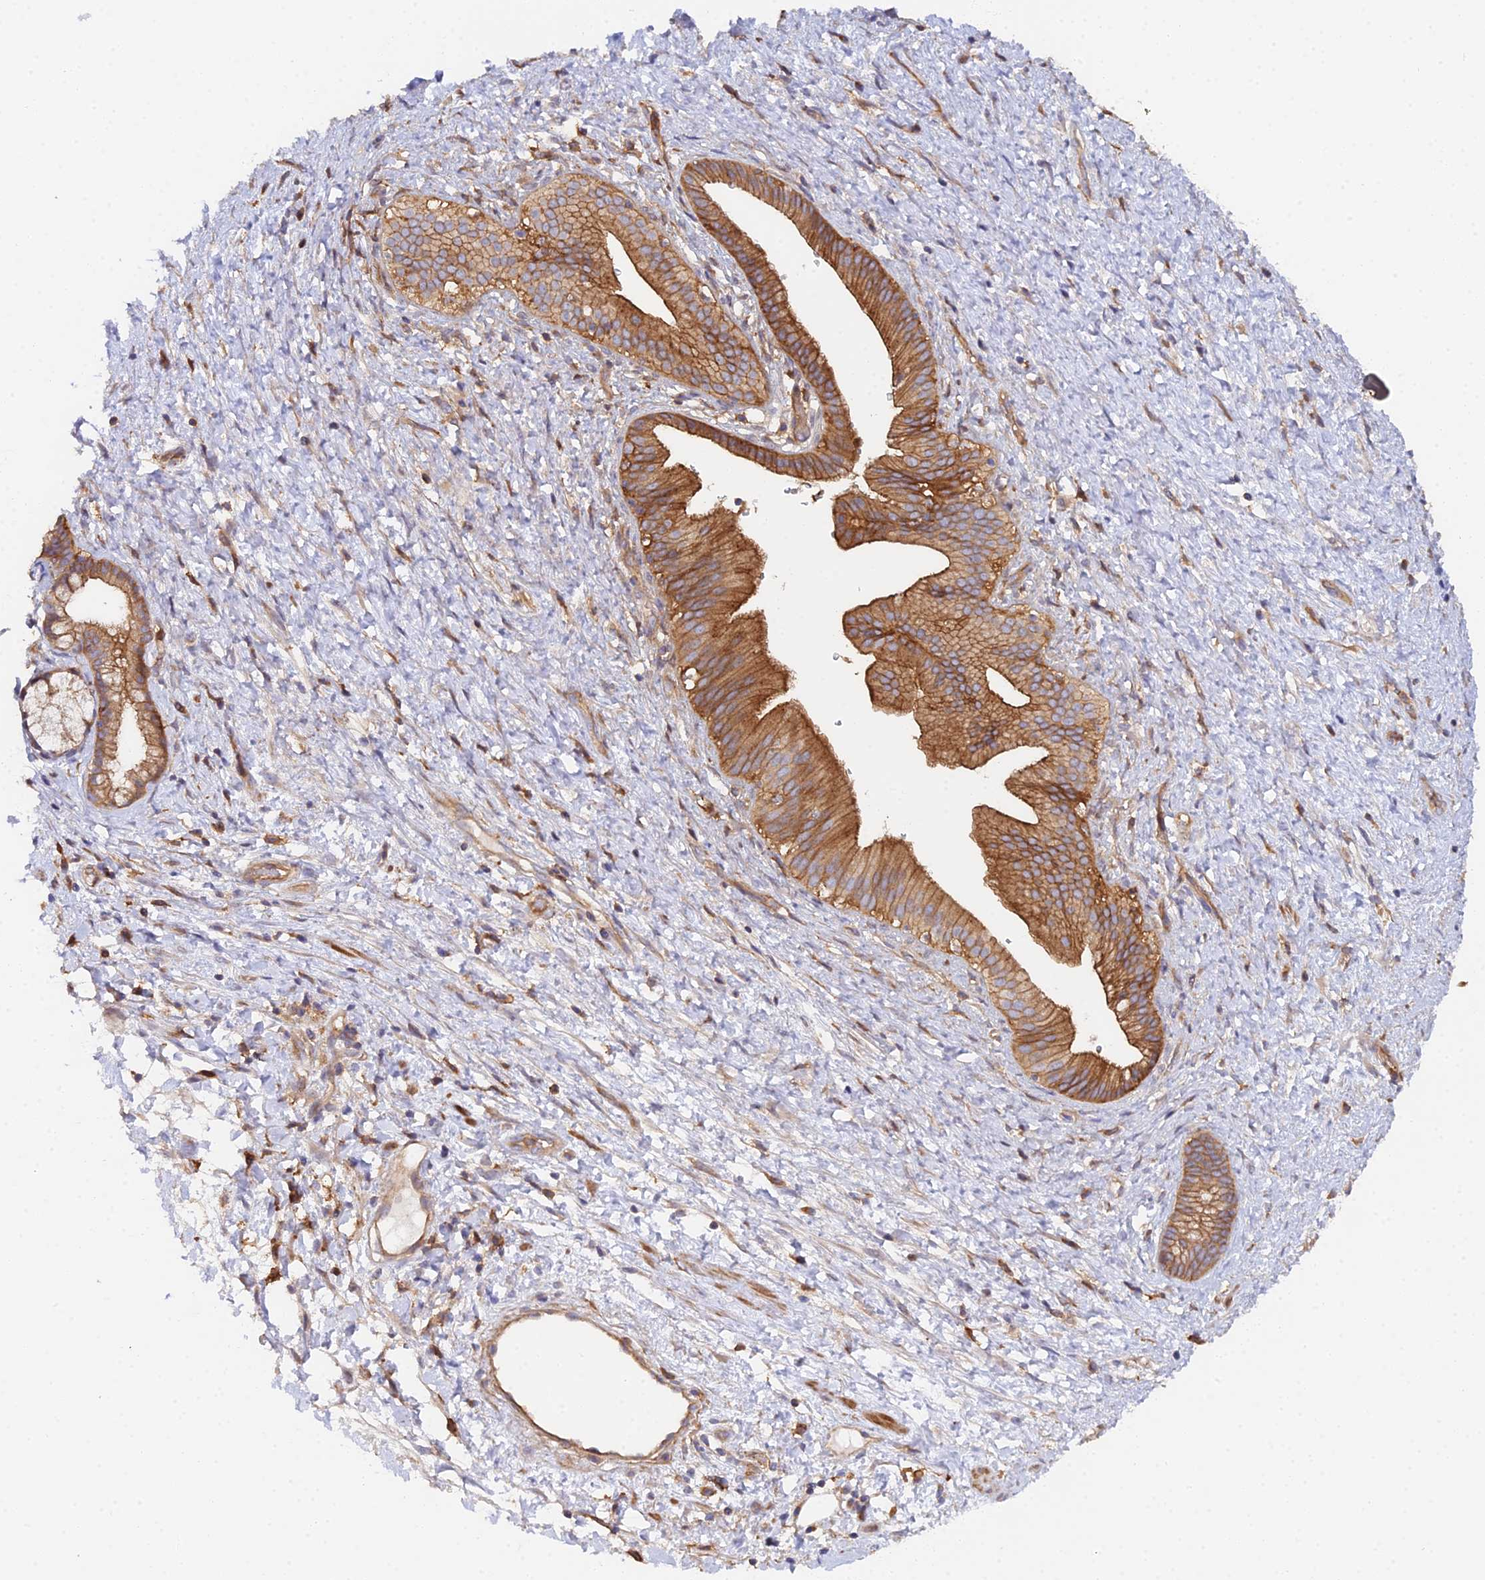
{"staining": {"intensity": "strong", "quantity": ">75%", "location": "cytoplasmic/membranous"}, "tissue": "pancreatic cancer", "cell_type": "Tumor cells", "image_type": "cancer", "snomed": [{"axis": "morphology", "description": "Adenocarcinoma, NOS"}, {"axis": "topography", "description": "Pancreas"}], "caption": "This histopathology image reveals adenocarcinoma (pancreatic) stained with immunohistochemistry (IHC) to label a protein in brown. The cytoplasmic/membranous of tumor cells show strong positivity for the protein. Nuclei are counter-stained blue.", "gene": "GNG5B", "patient": {"sex": "male", "age": 68}}